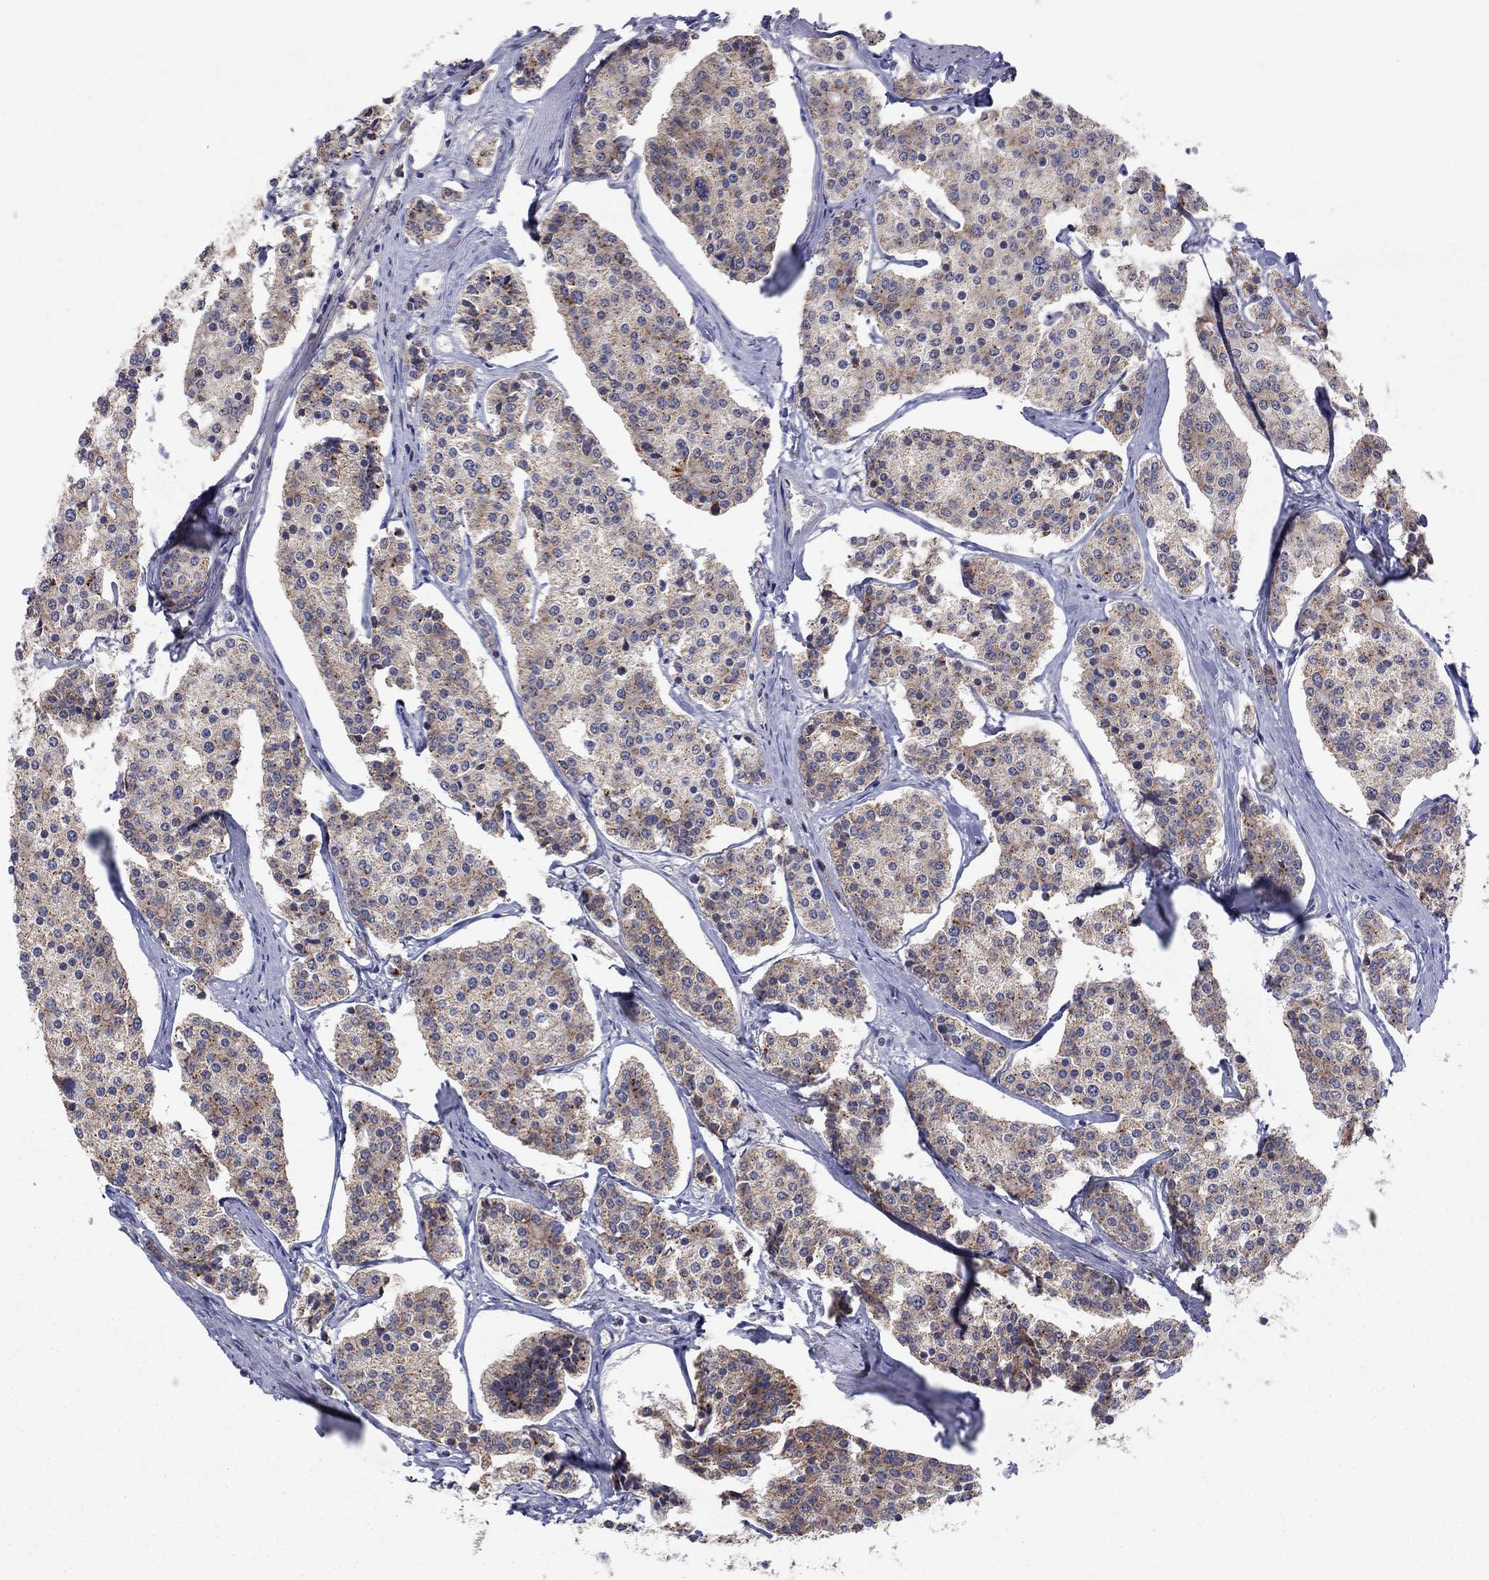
{"staining": {"intensity": "moderate", "quantity": "<25%", "location": "cytoplasmic/membranous"}, "tissue": "carcinoid", "cell_type": "Tumor cells", "image_type": "cancer", "snomed": [{"axis": "morphology", "description": "Carcinoid, malignant, NOS"}, {"axis": "topography", "description": "Small intestine"}], "caption": "Immunohistochemistry (IHC) (DAB) staining of carcinoid demonstrates moderate cytoplasmic/membranous protein positivity in approximately <25% of tumor cells.", "gene": "CRACDL", "patient": {"sex": "female", "age": 65}}